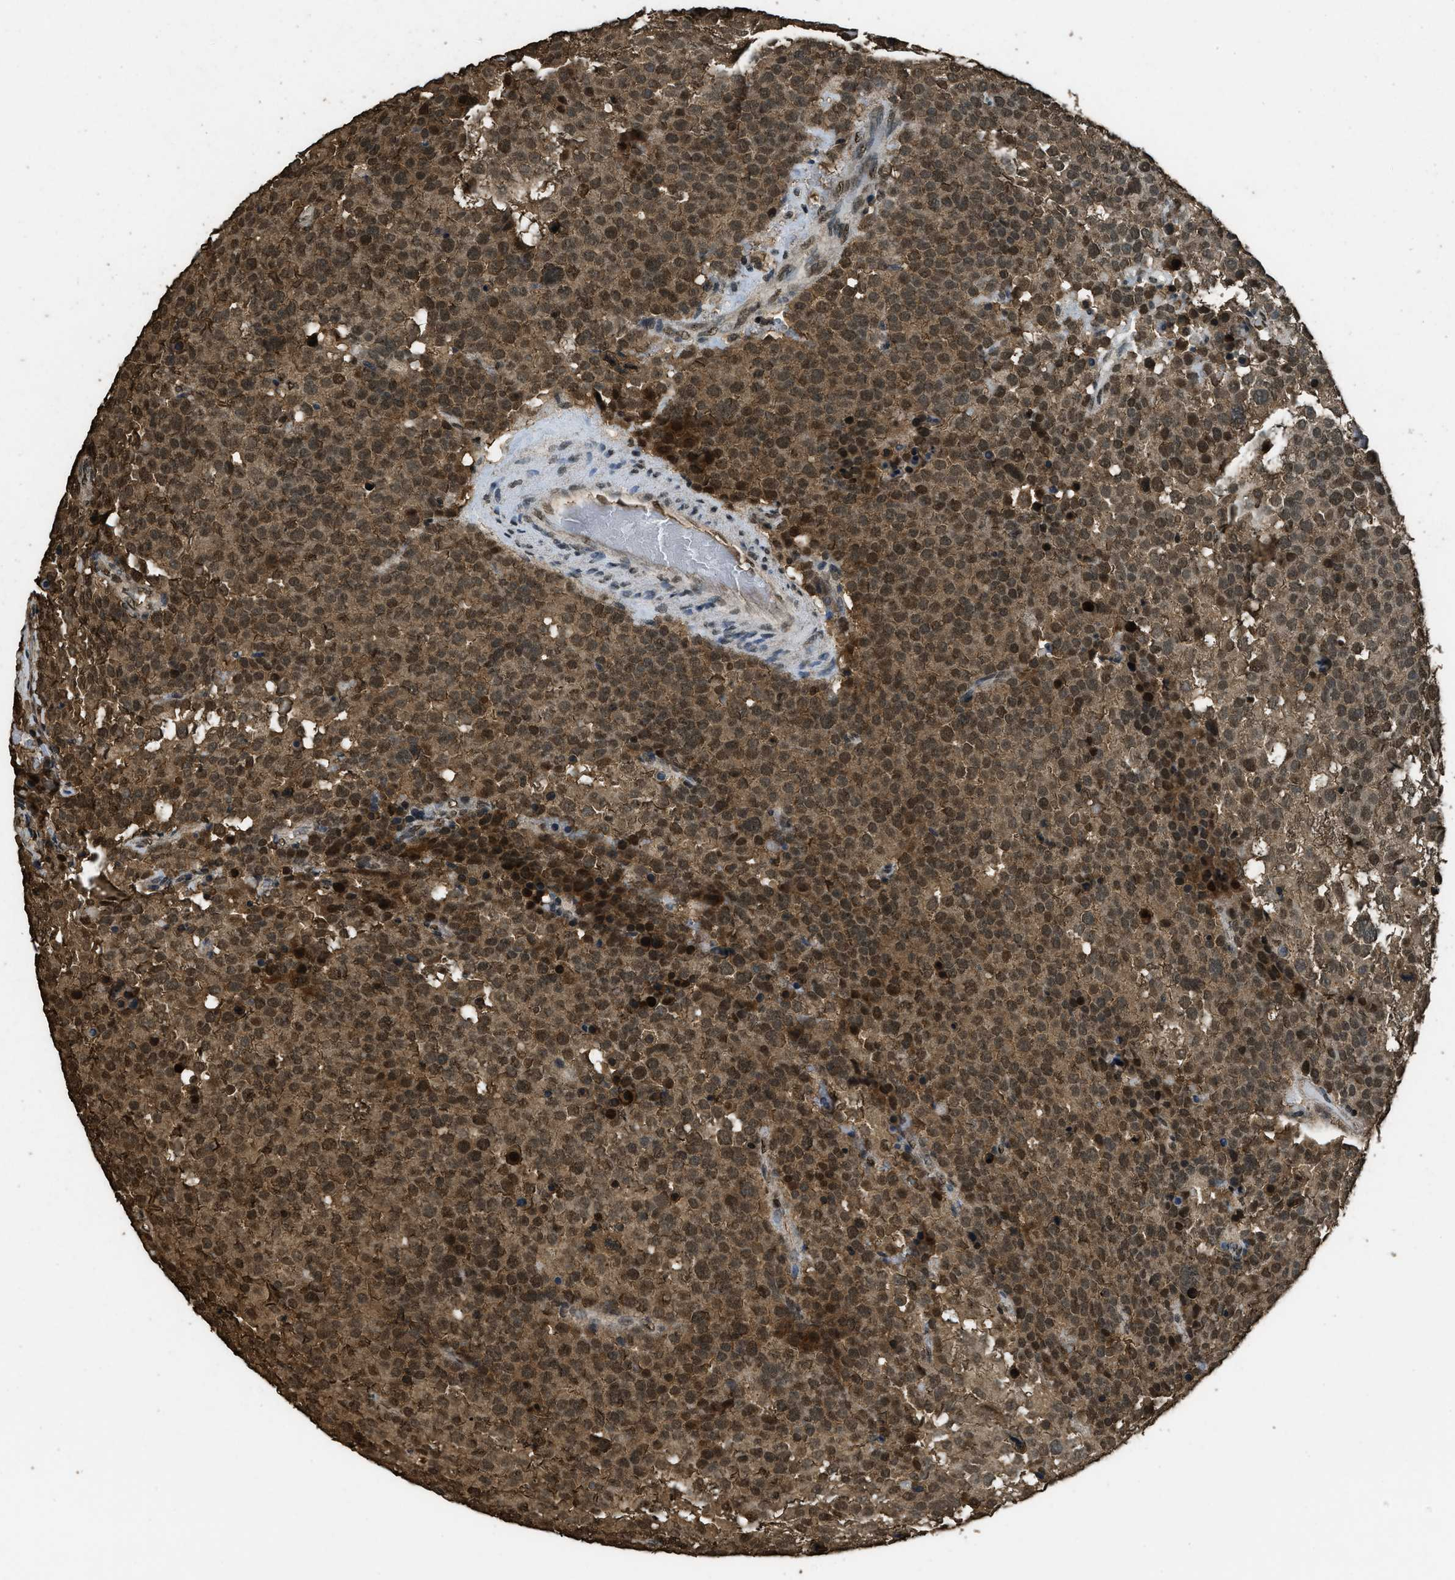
{"staining": {"intensity": "strong", "quantity": ">75%", "location": "cytoplasmic/membranous,nuclear"}, "tissue": "testis cancer", "cell_type": "Tumor cells", "image_type": "cancer", "snomed": [{"axis": "morphology", "description": "Seminoma, NOS"}, {"axis": "topography", "description": "Testis"}], "caption": "Human testis cancer (seminoma) stained with a protein marker demonstrates strong staining in tumor cells.", "gene": "MYB", "patient": {"sex": "male", "age": 71}}